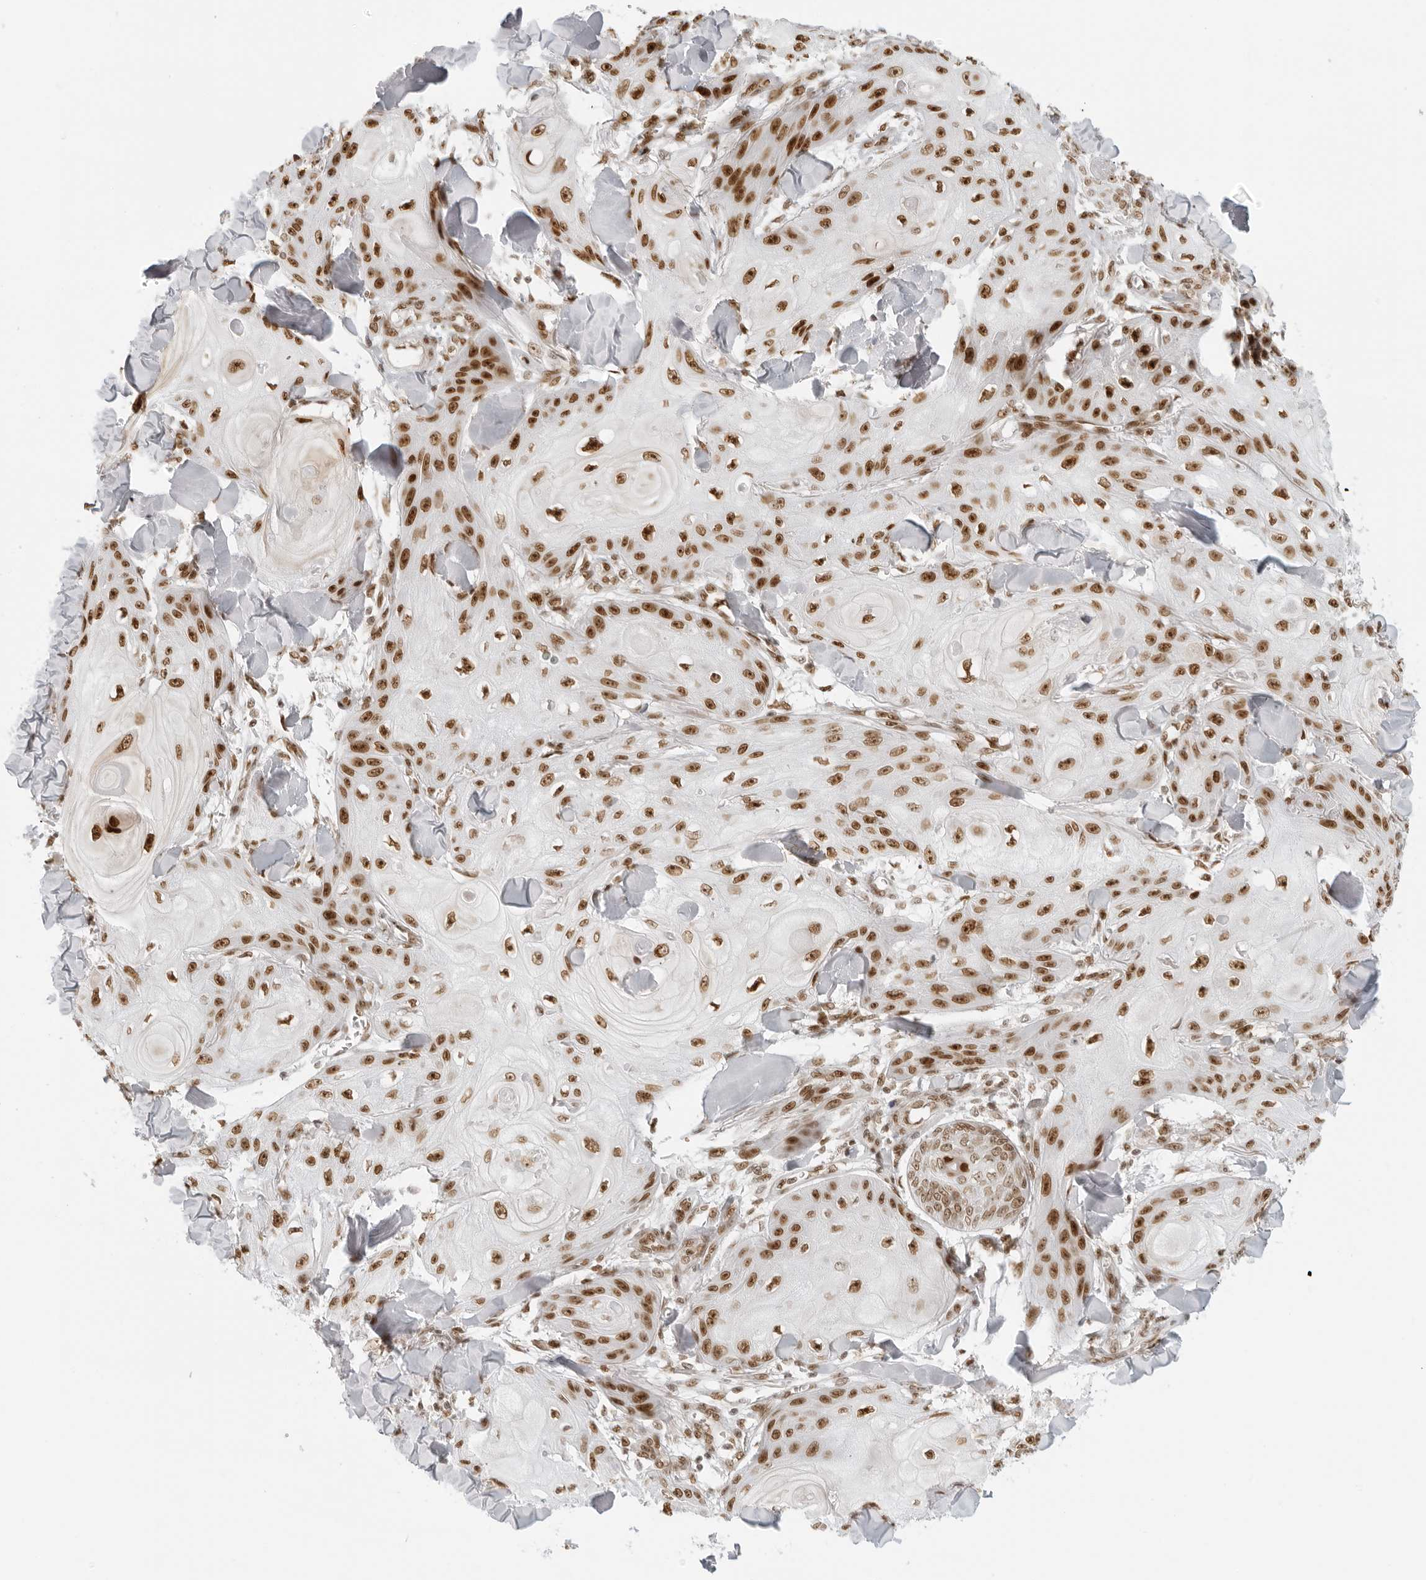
{"staining": {"intensity": "moderate", "quantity": ">75%", "location": "nuclear"}, "tissue": "skin cancer", "cell_type": "Tumor cells", "image_type": "cancer", "snomed": [{"axis": "morphology", "description": "Squamous cell carcinoma, NOS"}, {"axis": "topography", "description": "Skin"}], "caption": "A micrograph of skin cancer stained for a protein shows moderate nuclear brown staining in tumor cells. Using DAB (3,3'-diaminobenzidine) (brown) and hematoxylin (blue) stains, captured at high magnification using brightfield microscopy.", "gene": "RCC1", "patient": {"sex": "male", "age": 74}}